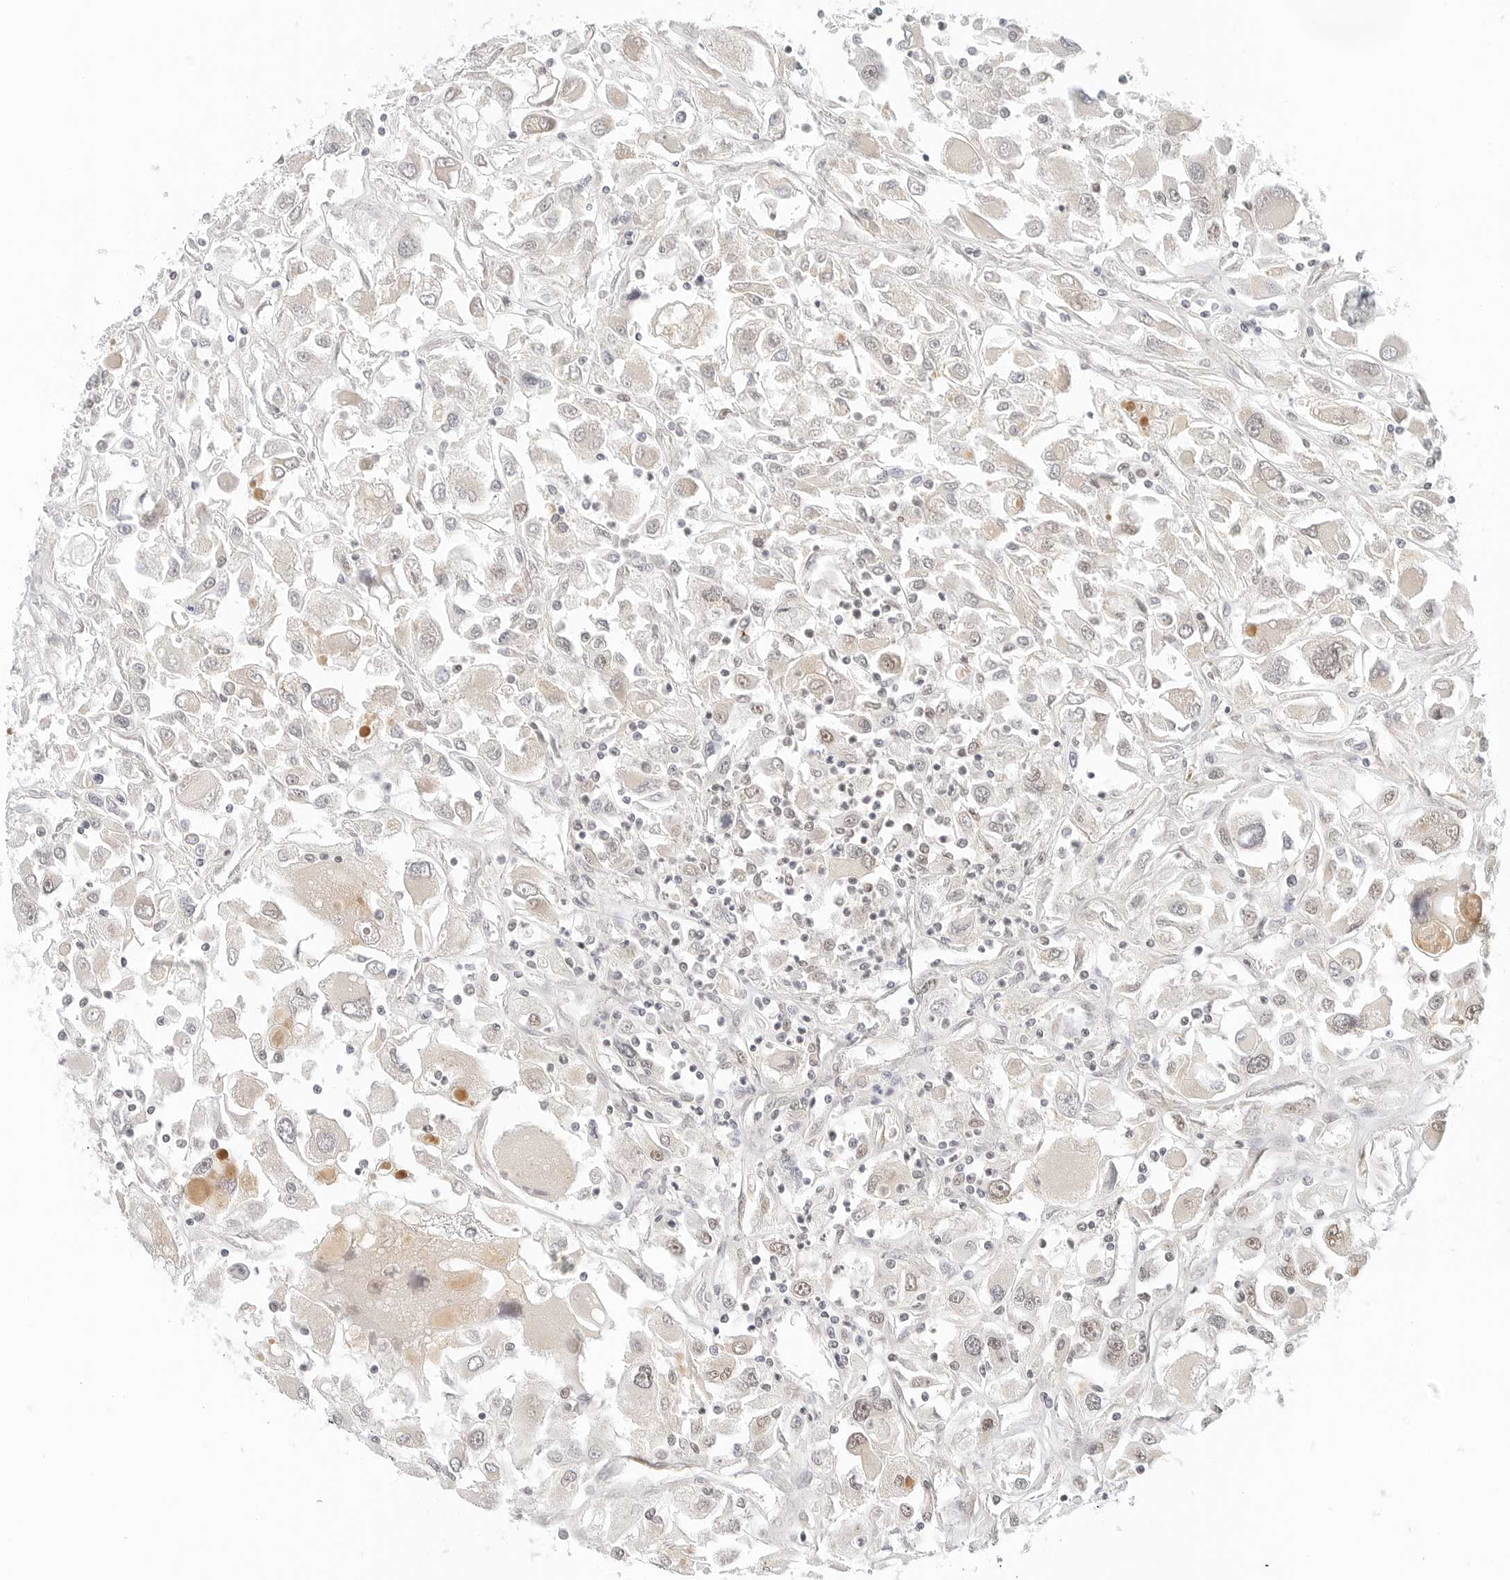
{"staining": {"intensity": "weak", "quantity": "<25%", "location": "cytoplasmic/membranous"}, "tissue": "renal cancer", "cell_type": "Tumor cells", "image_type": "cancer", "snomed": [{"axis": "morphology", "description": "Adenocarcinoma, NOS"}, {"axis": "topography", "description": "Kidney"}], "caption": "DAB immunohistochemical staining of adenocarcinoma (renal) reveals no significant expression in tumor cells.", "gene": "NEO1", "patient": {"sex": "female", "age": 52}}